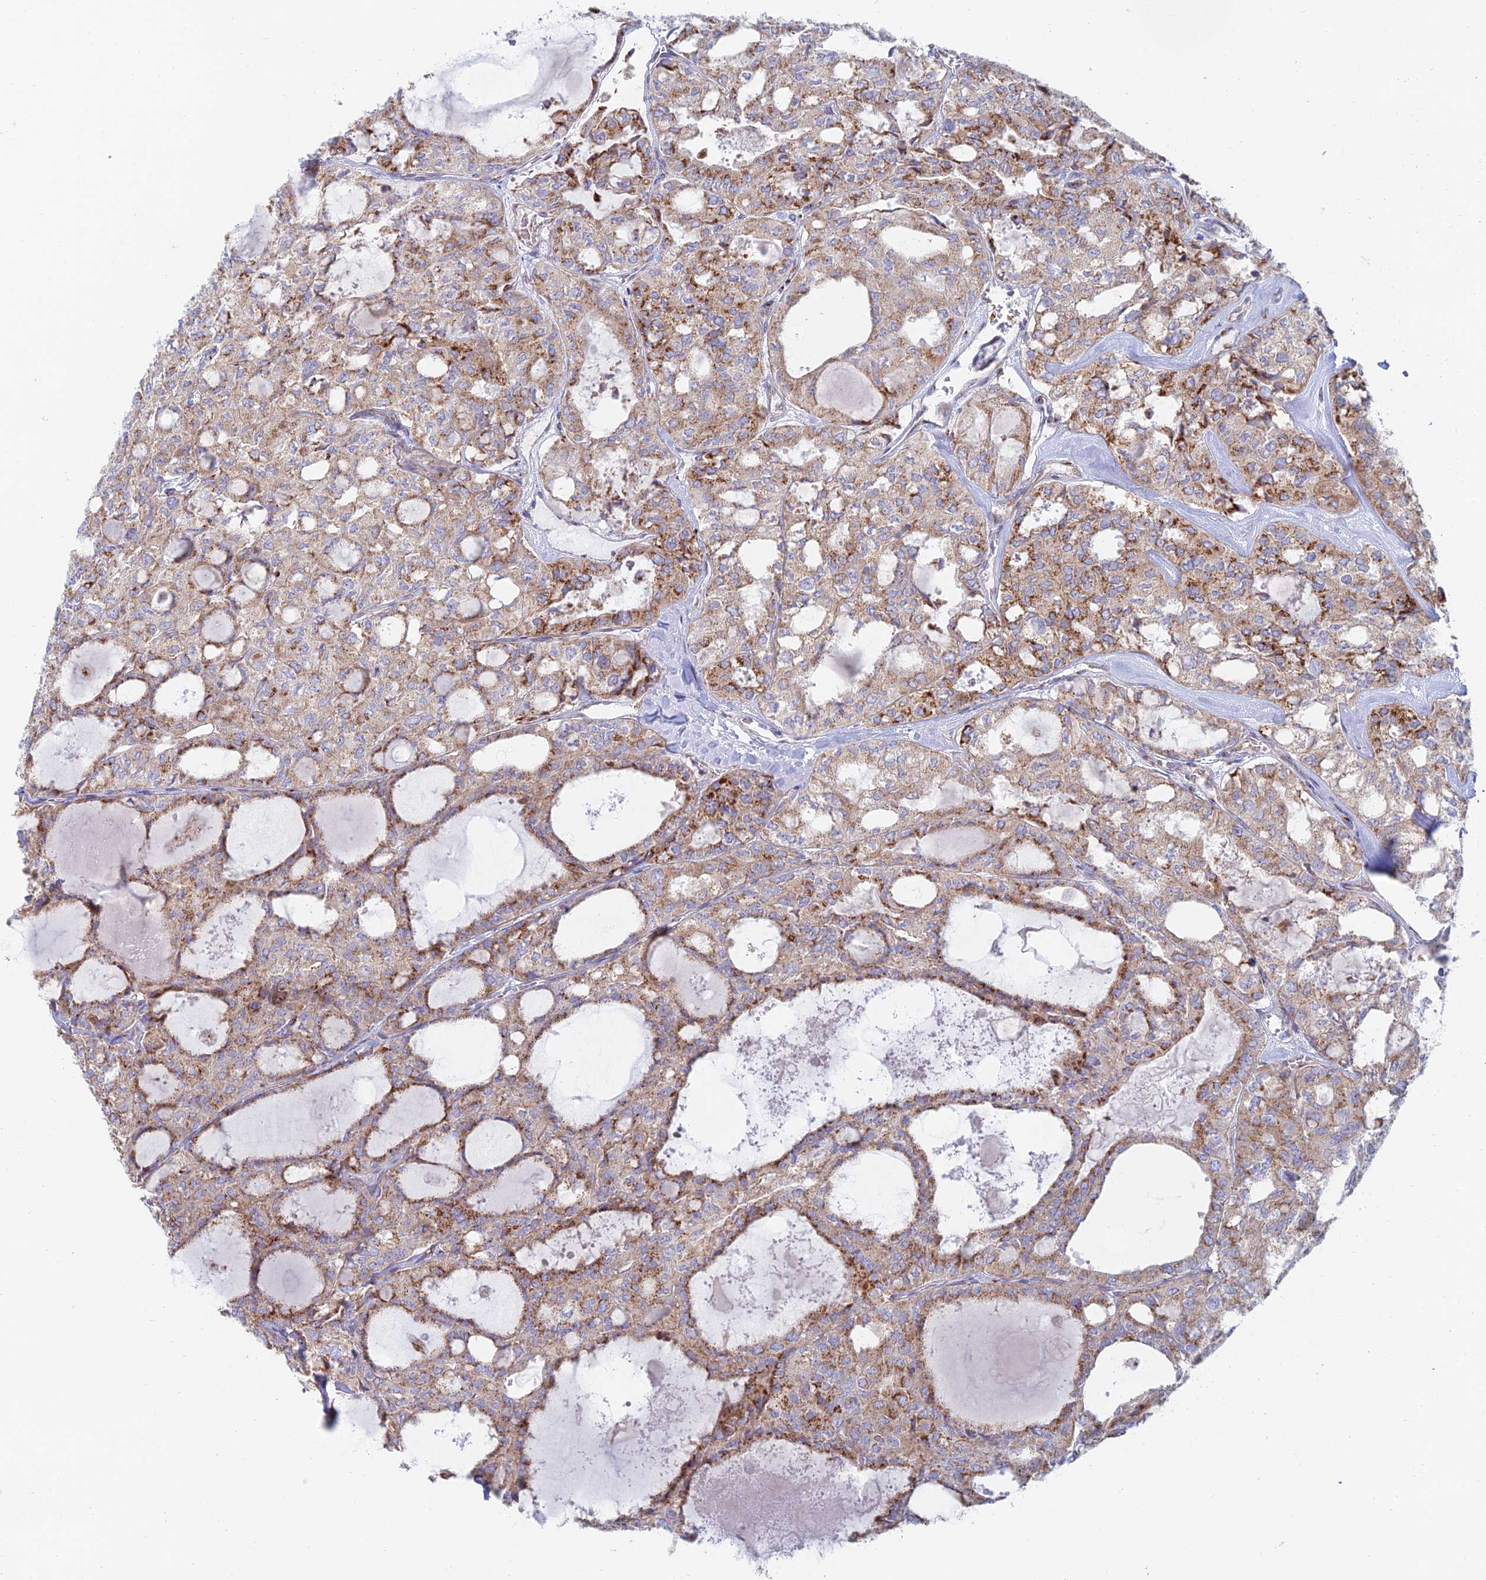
{"staining": {"intensity": "strong", "quantity": "25%-75%", "location": "cytoplasmic/membranous"}, "tissue": "thyroid cancer", "cell_type": "Tumor cells", "image_type": "cancer", "snomed": [{"axis": "morphology", "description": "Follicular adenoma carcinoma, NOS"}, {"axis": "topography", "description": "Thyroid gland"}], "caption": "Human follicular adenoma carcinoma (thyroid) stained with a protein marker demonstrates strong staining in tumor cells.", "gene": "HS2ST1", "patient": {"sex": "male", "age": 75}}